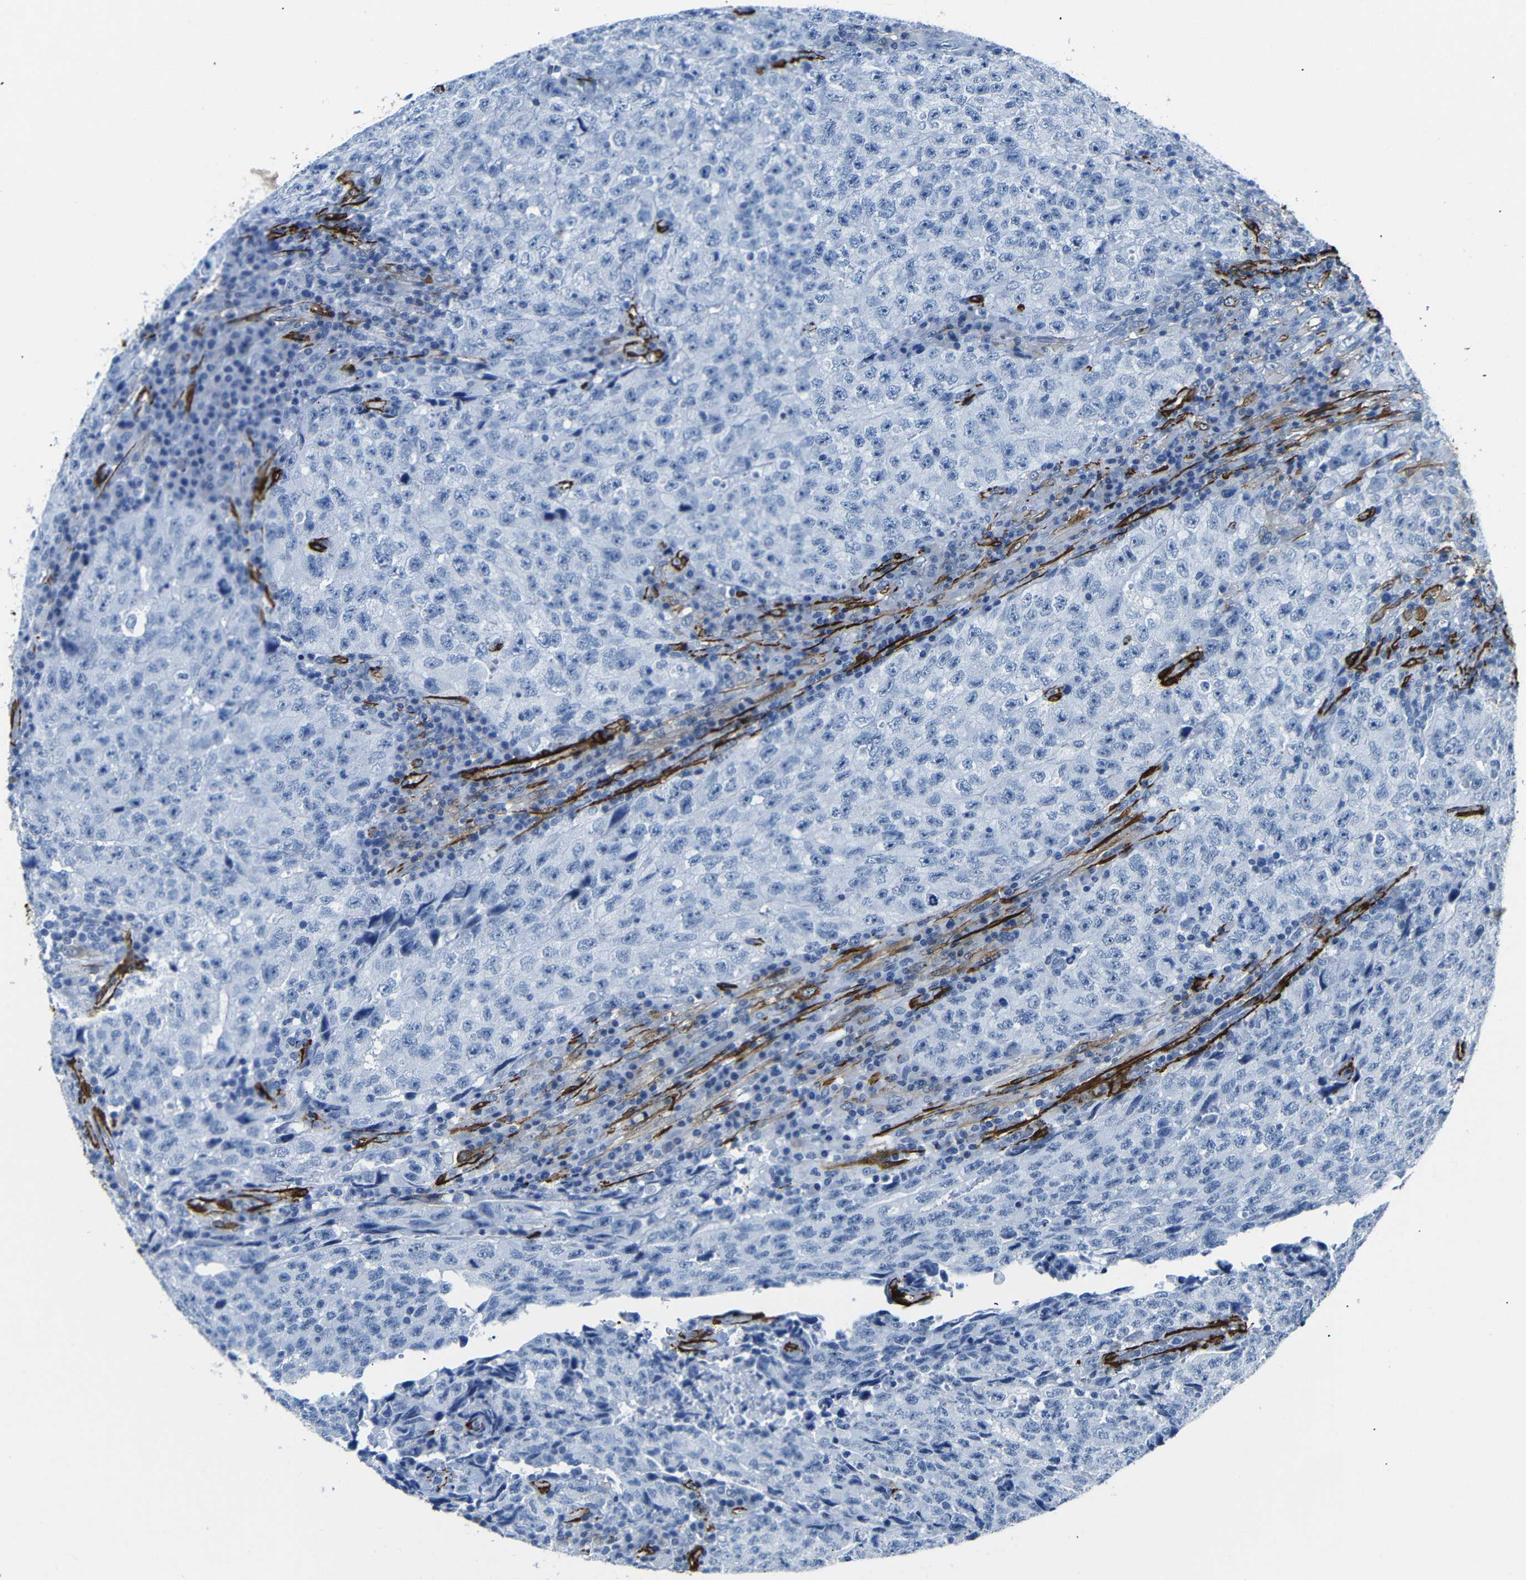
{"staining": {"intensity": "negative", "quantity": "none", "location": "none"}, "tissue": "testis cancer", "cell_type": "Tumor cells", "image_type": "cancer", "snomed": [{"axis": "morphology", "description": "Necrosis, NOS"}, {"axis": "morphology", "description": "Carcinoma, Embryonal, NOS"}, {"axis": "topography", "description": "Testis"}], "caption": "Testis embryonal carcinoma was stained to show a protein in brown. There is no significant positivity in tumor cells.", "gene": "ACTA2", "patient": {"sex": "male", "age": 19}}